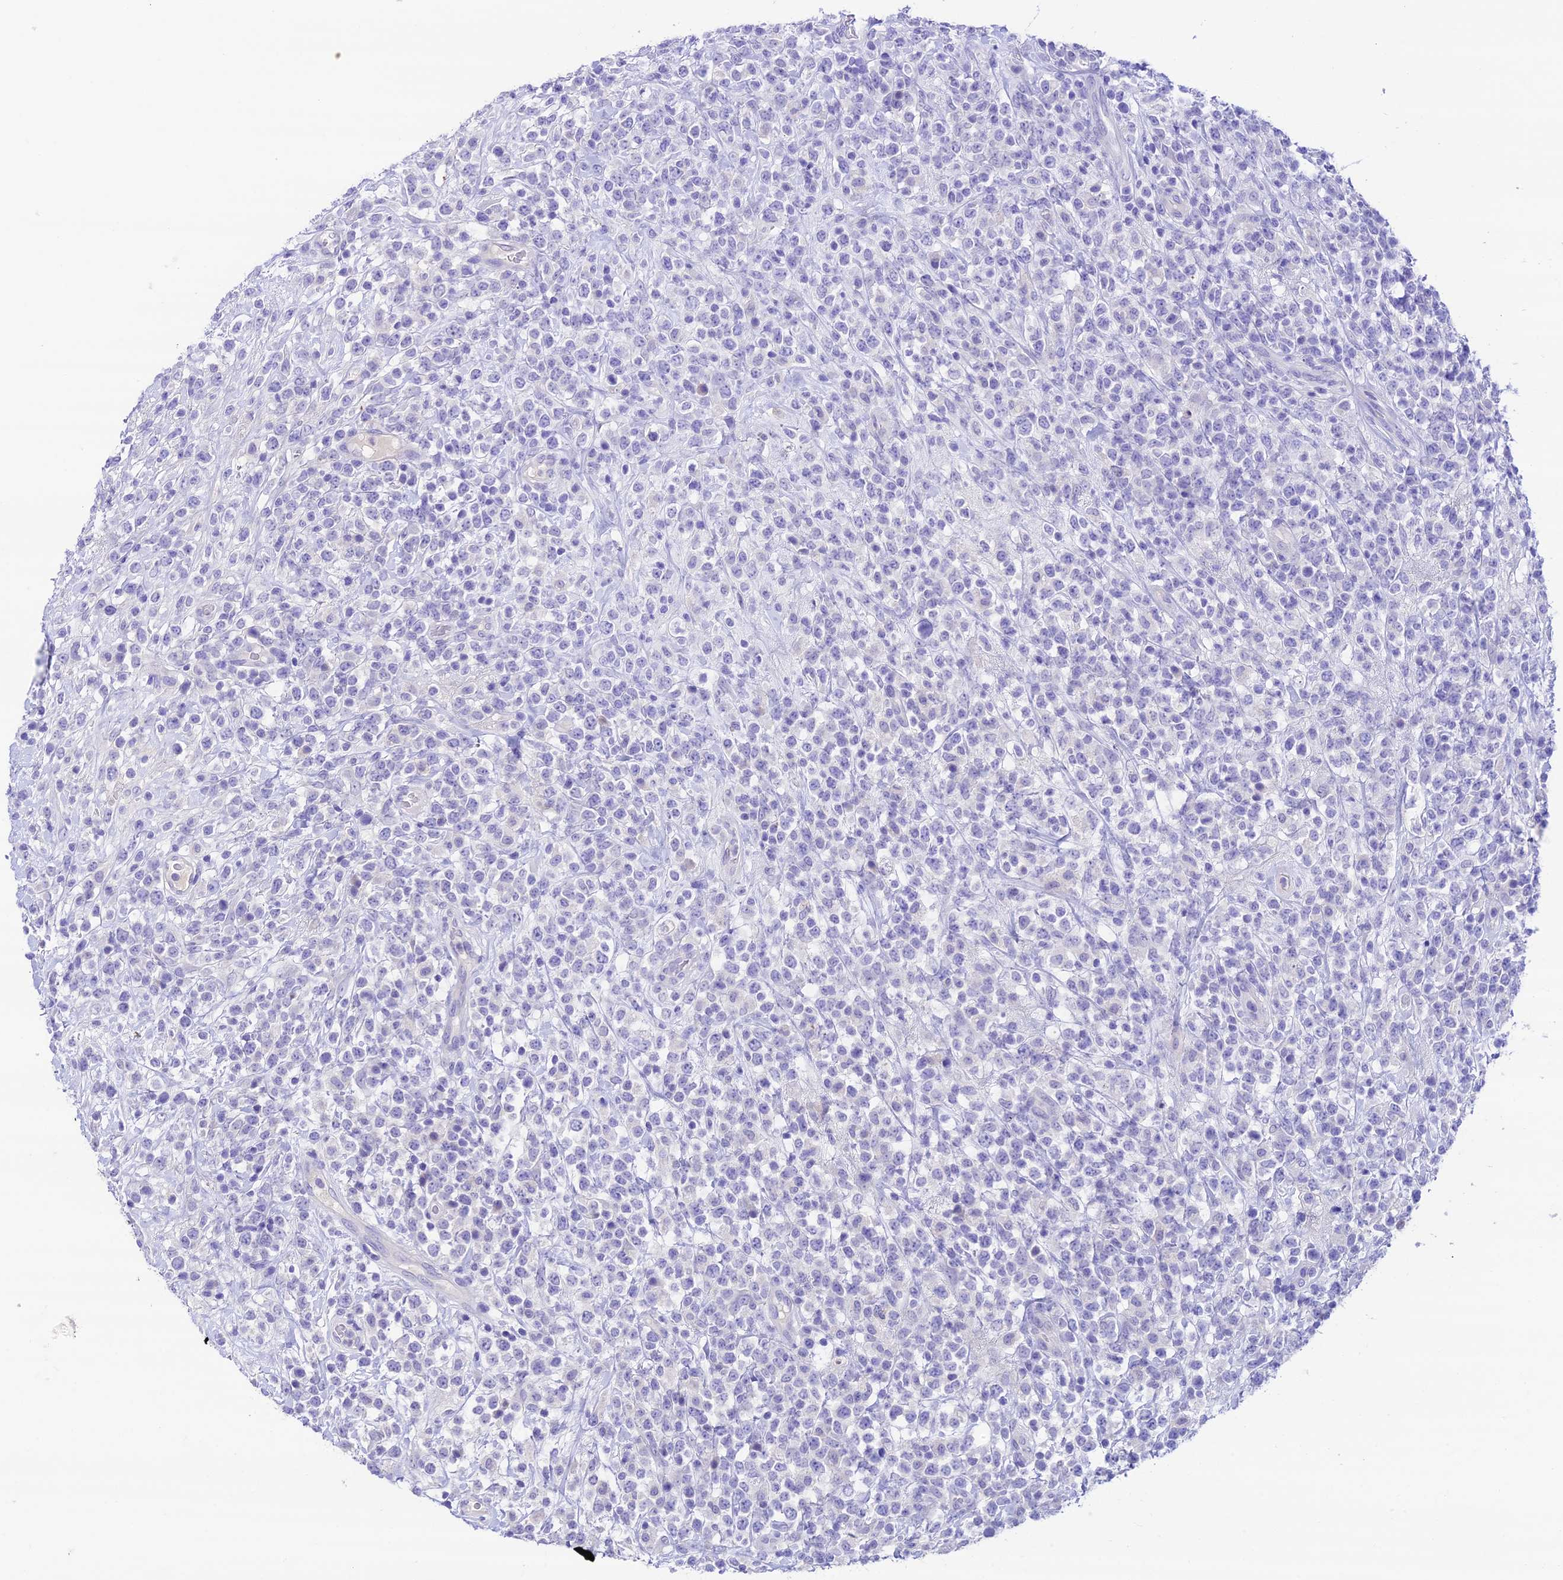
{"staining": {"intensity": "negative", "quantity": "none", "location": "none"}, "tissue": "lymphoma", "cell_type": "Tumor cells", "image_type": "cancer", "snomed": [{"axis": "morphology", "description": "Malignant lymphoma, non-Hodgkin's type, High grade"}, {"axis": "topography", "description": "Colon"}], "caption": "The photomicrograph displays no staining of tumor cells in lymphoma.", "gene": "NLRP6", "patient": {"sex": "female", "age": 53}}